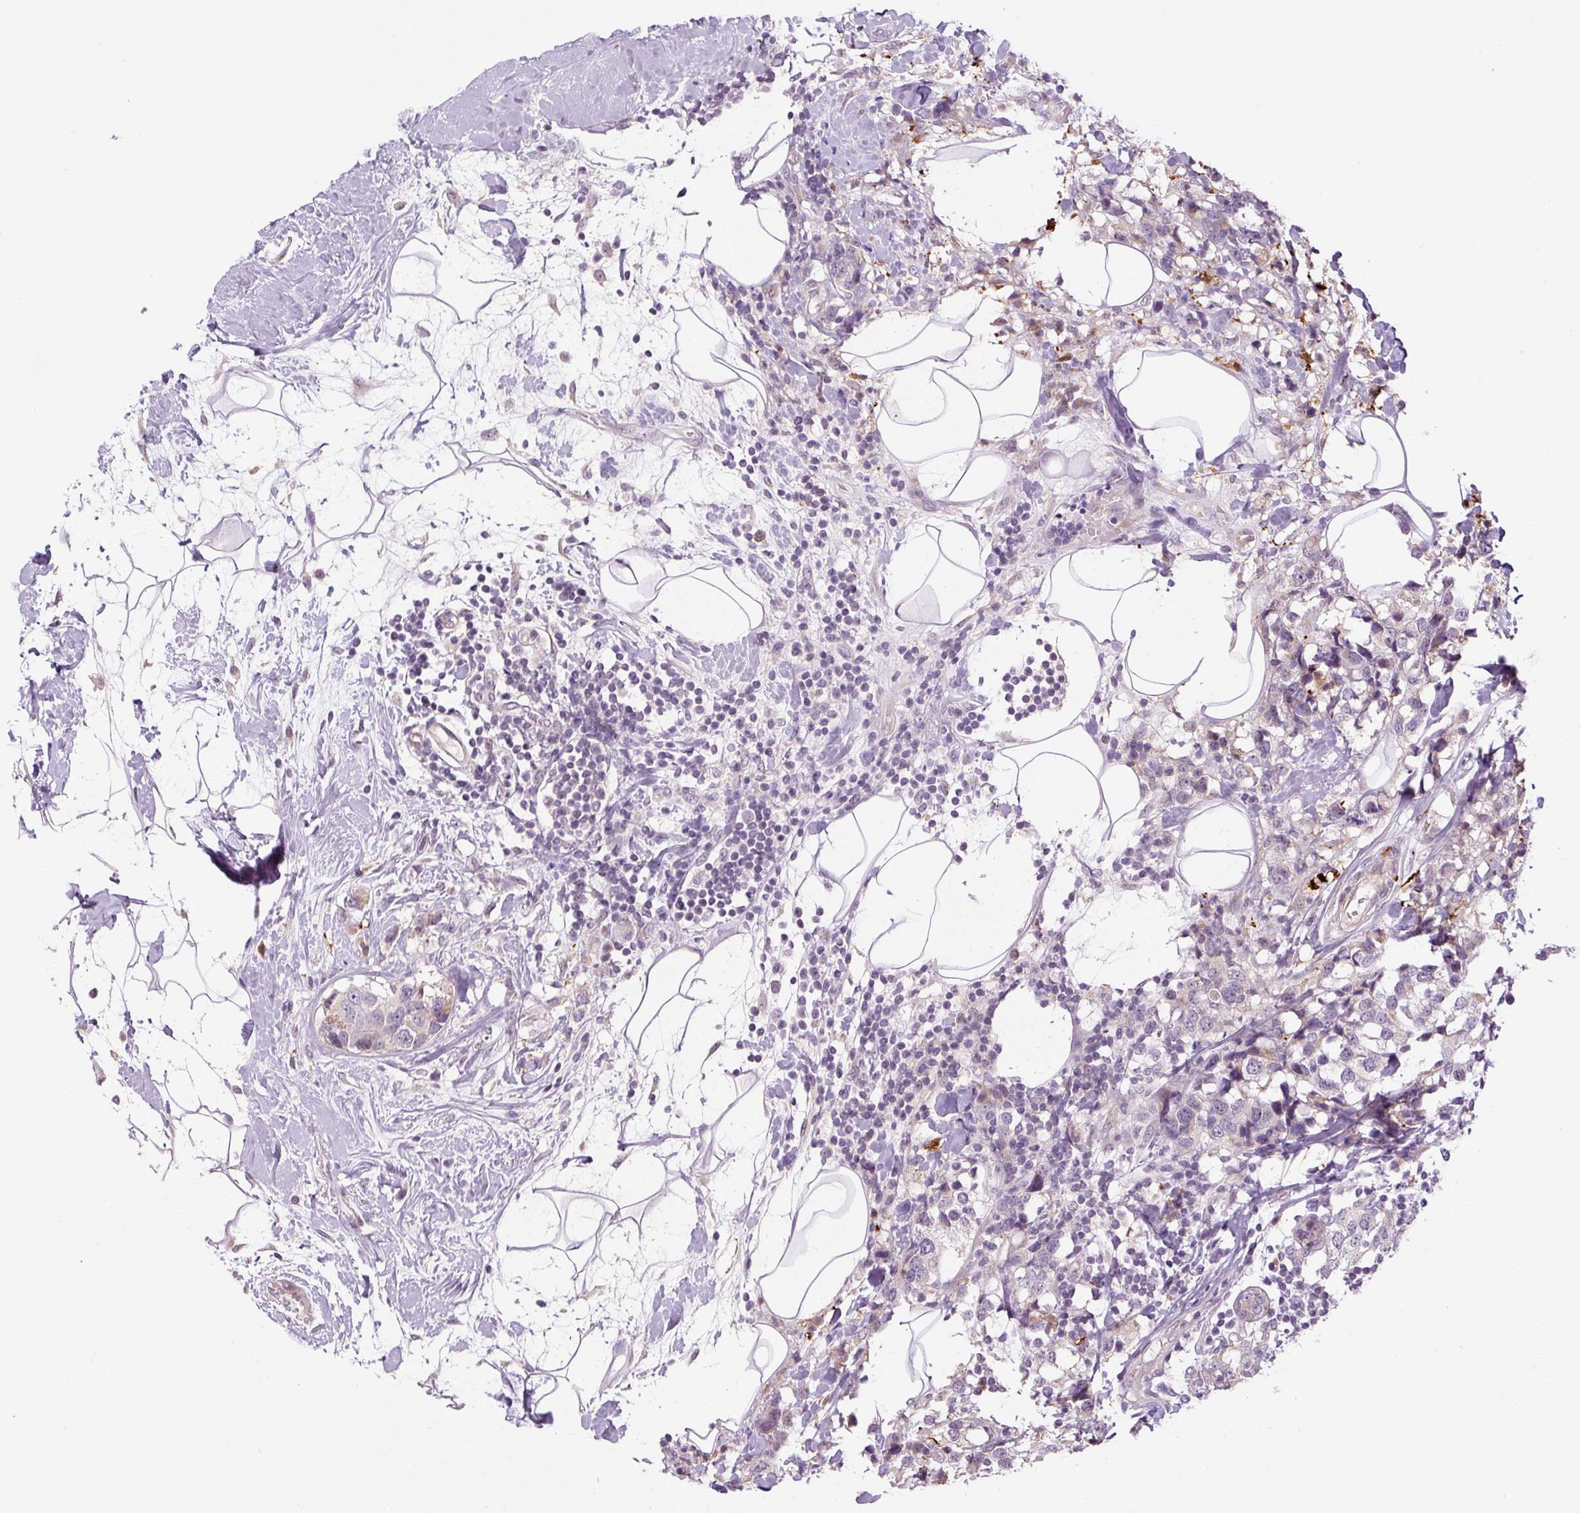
{"staining": {"intensity": "negative", "quantity": "none", "location": "none"}, "tissue": "breast cancer", "cell_type": "Tumor cells", "image_type": "cancer", "snomed": [{"axis": "morphology", "description": "Lobular carcinoma"}, {"axis": "topography", "description": "Breast"}], "caption": "Breast lobular carcinoma stained for a protein using immunohistochemistry shows no staining tumor cells.", "gene": "FUT10", "patient": {"sex": "female", "age": 59}}